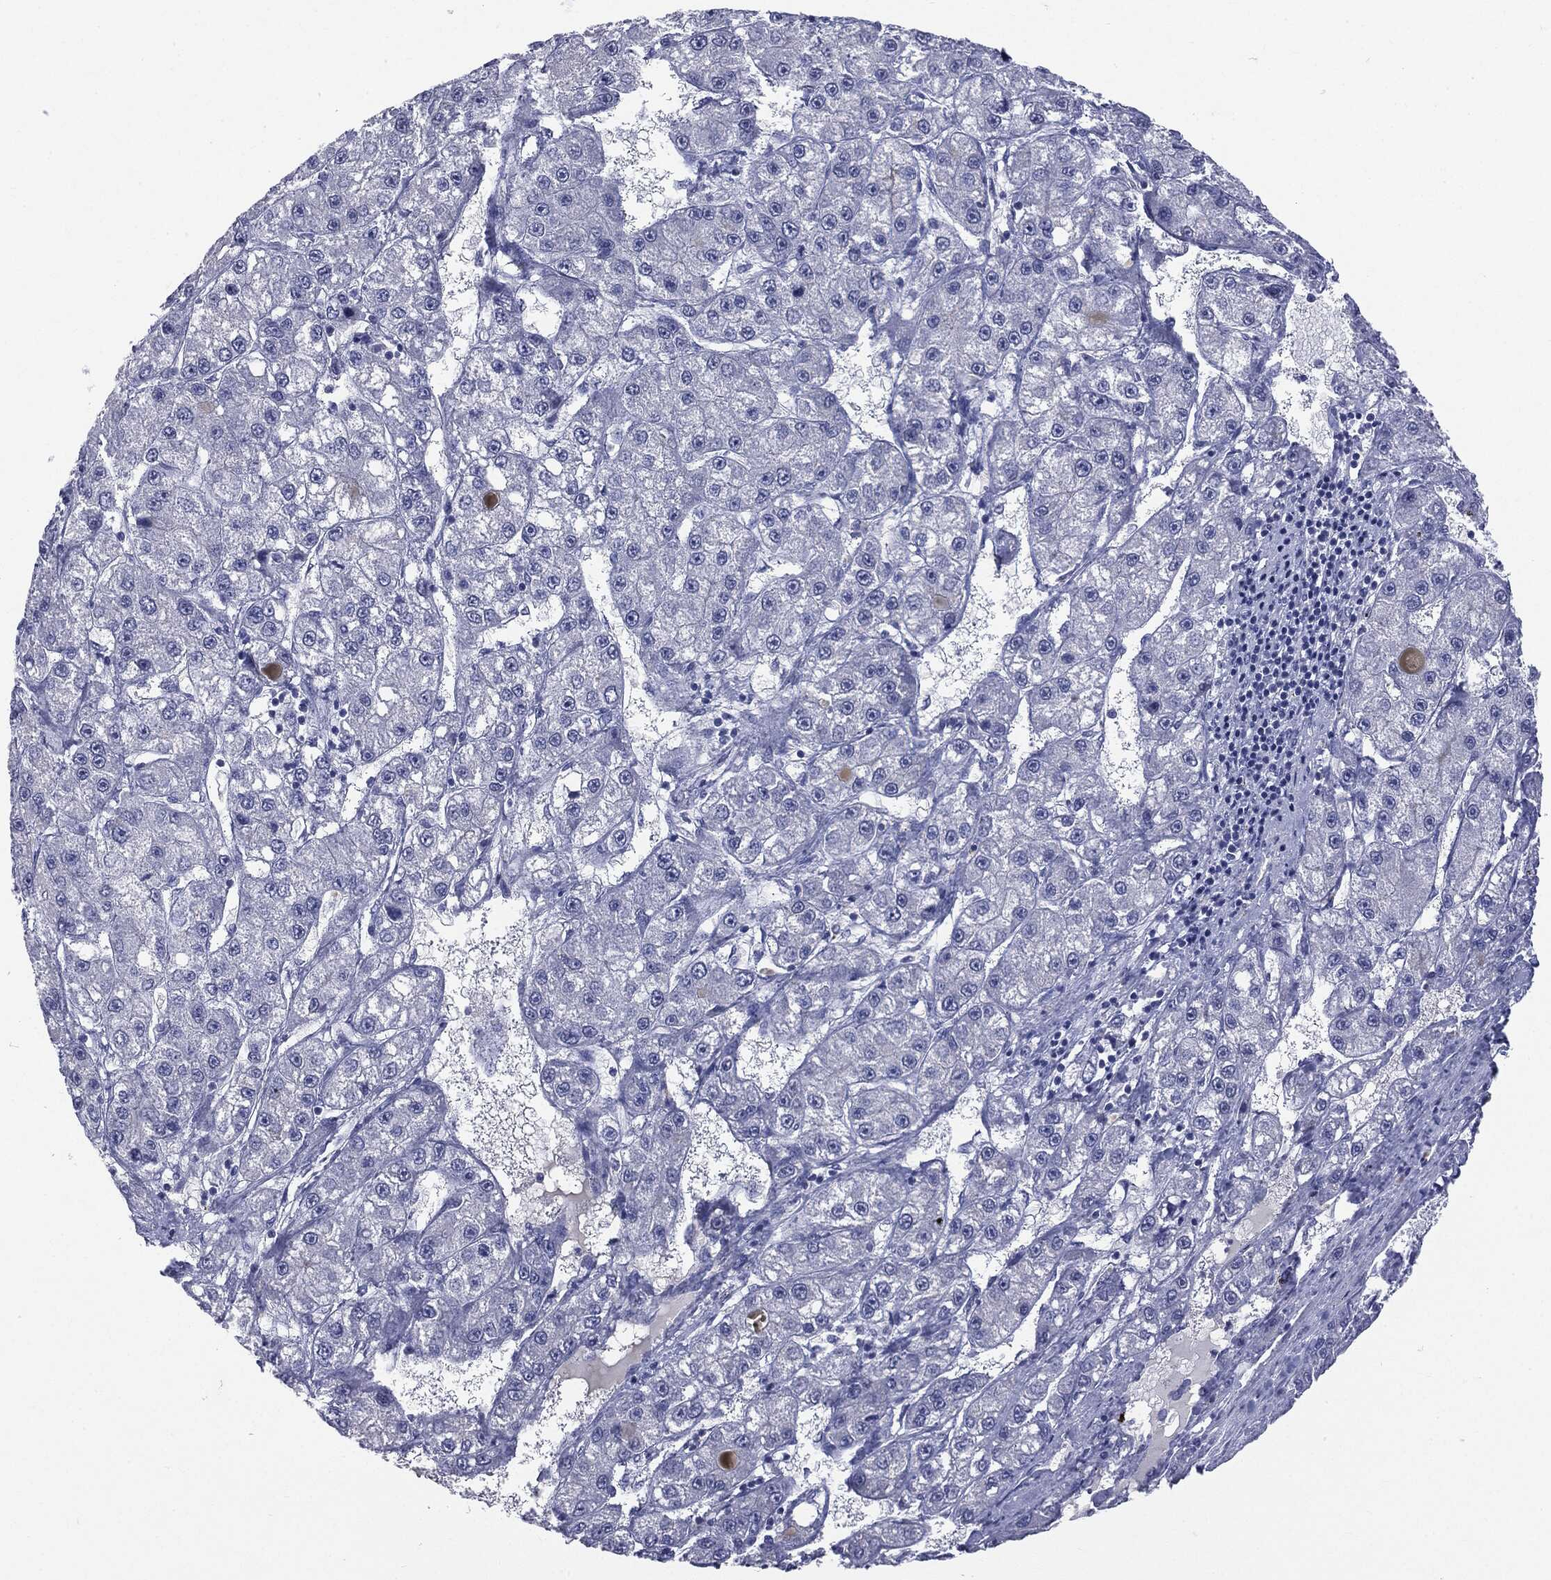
{"staining": {"intensity": "negative", "quantity": "none", "location": "none"}, "tissue": "liver cancer", "cell_type": "Tumor cells", "image_type": "cancer", "snomed": [{"axis": "morphology", "description": "Carcinoma, Hepatocellular, NOS"}, {"axis": "topography", "description": "Liver"}], "caption": "DAB (3,3'-diaminobenzidine) immunohistochemical staining of human liver cancer (hepatocellular carcinoma) displays no significant positivity in tumor cells.", "gene": "TSHB", "patient": {"sex": "female", "age": 65}}